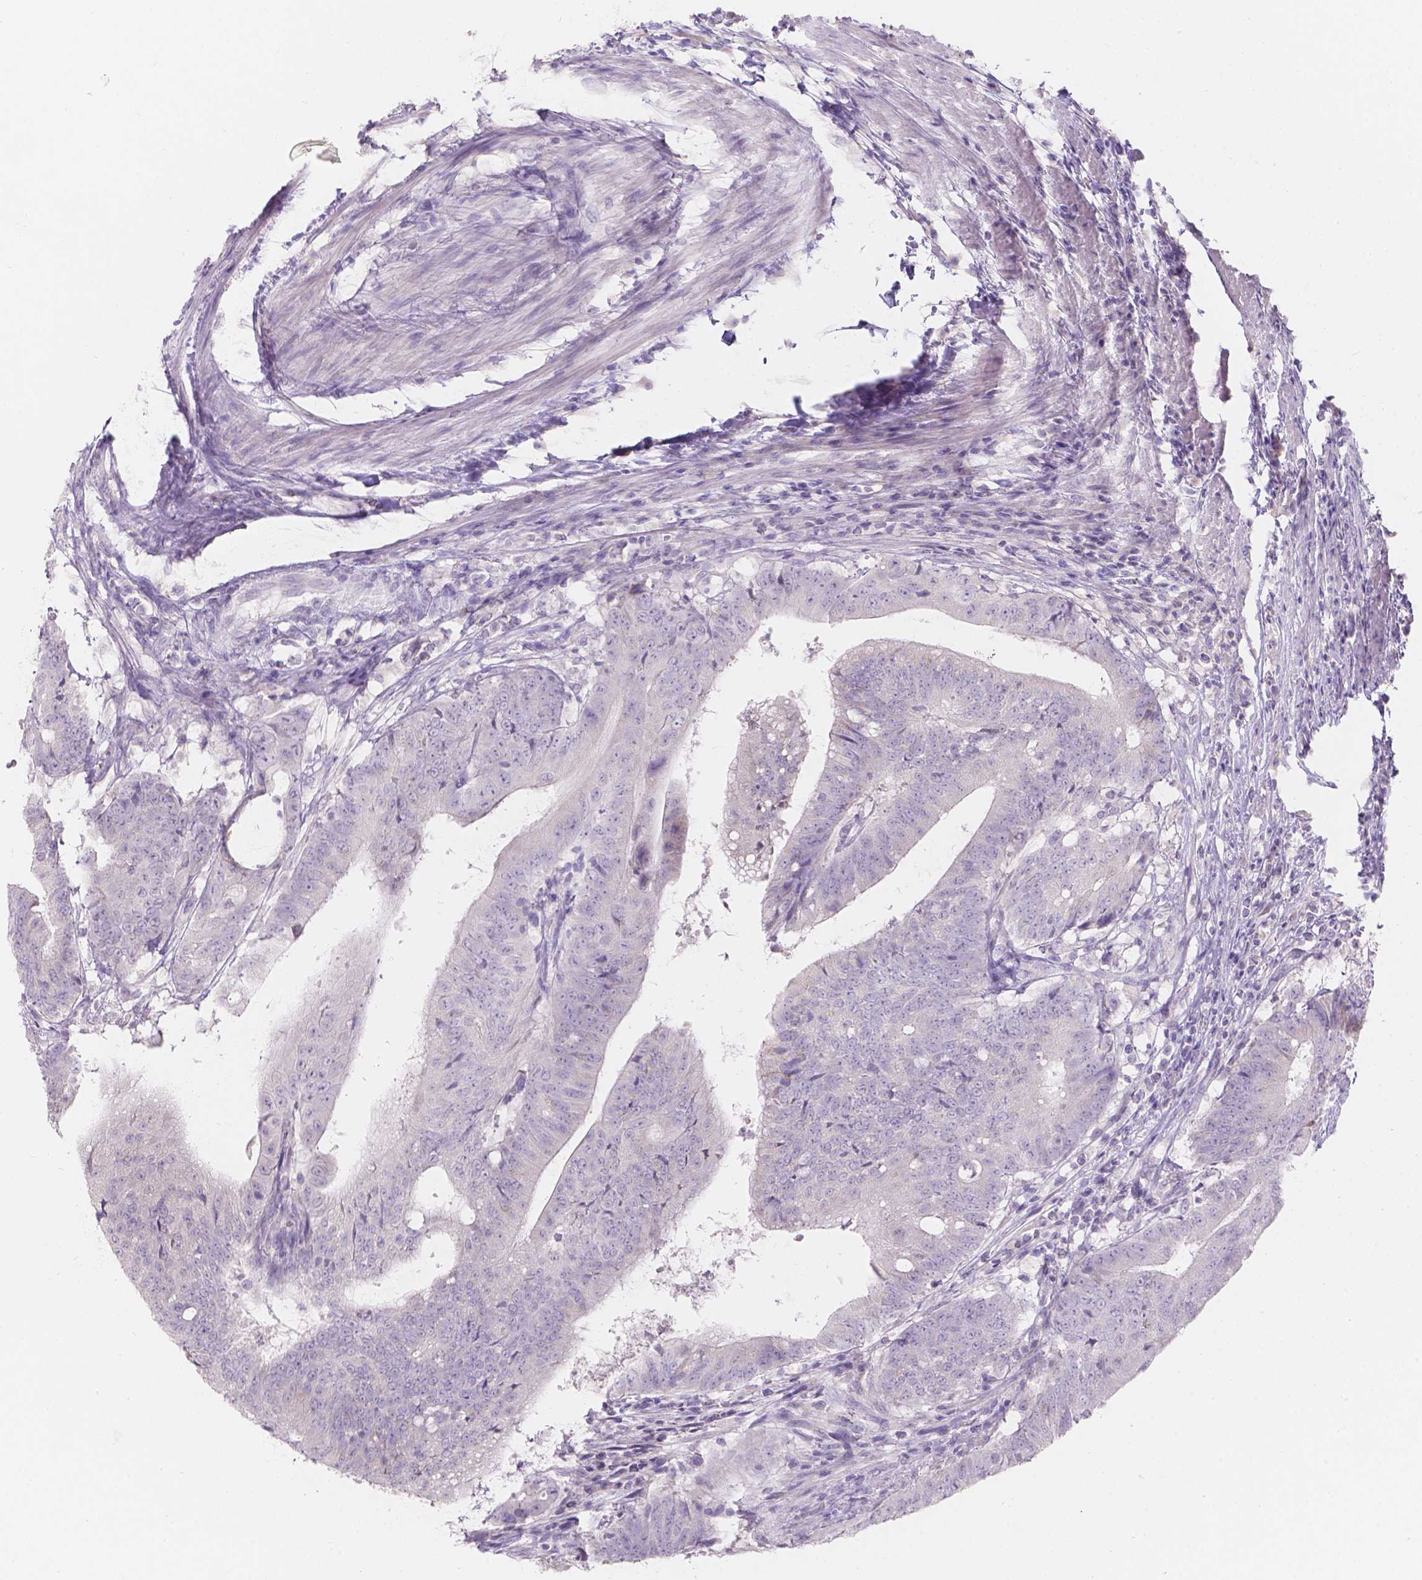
{"staining": {"intensity": "negative", "quantity": "none", "location": "none"}, "tissue": "colorectal cancer", "cell_type": "Tumor cells", "image_type": "cancer", "snomed": [{"axis": "morphology", "description": "Adenocarcinoma, NOS"}, {"axis": "topography", "description": "Colon"}], "caption": "A high-resolution photomicrograph shows immunohistochemistry staining of adenocarcinoma (colorectal), which reveals no significant staining in tumor cells. (DAB IHC with hematoxylin counter stain).", "gene": "HTN3", "patient": {"sex": "female", "age": 43}}